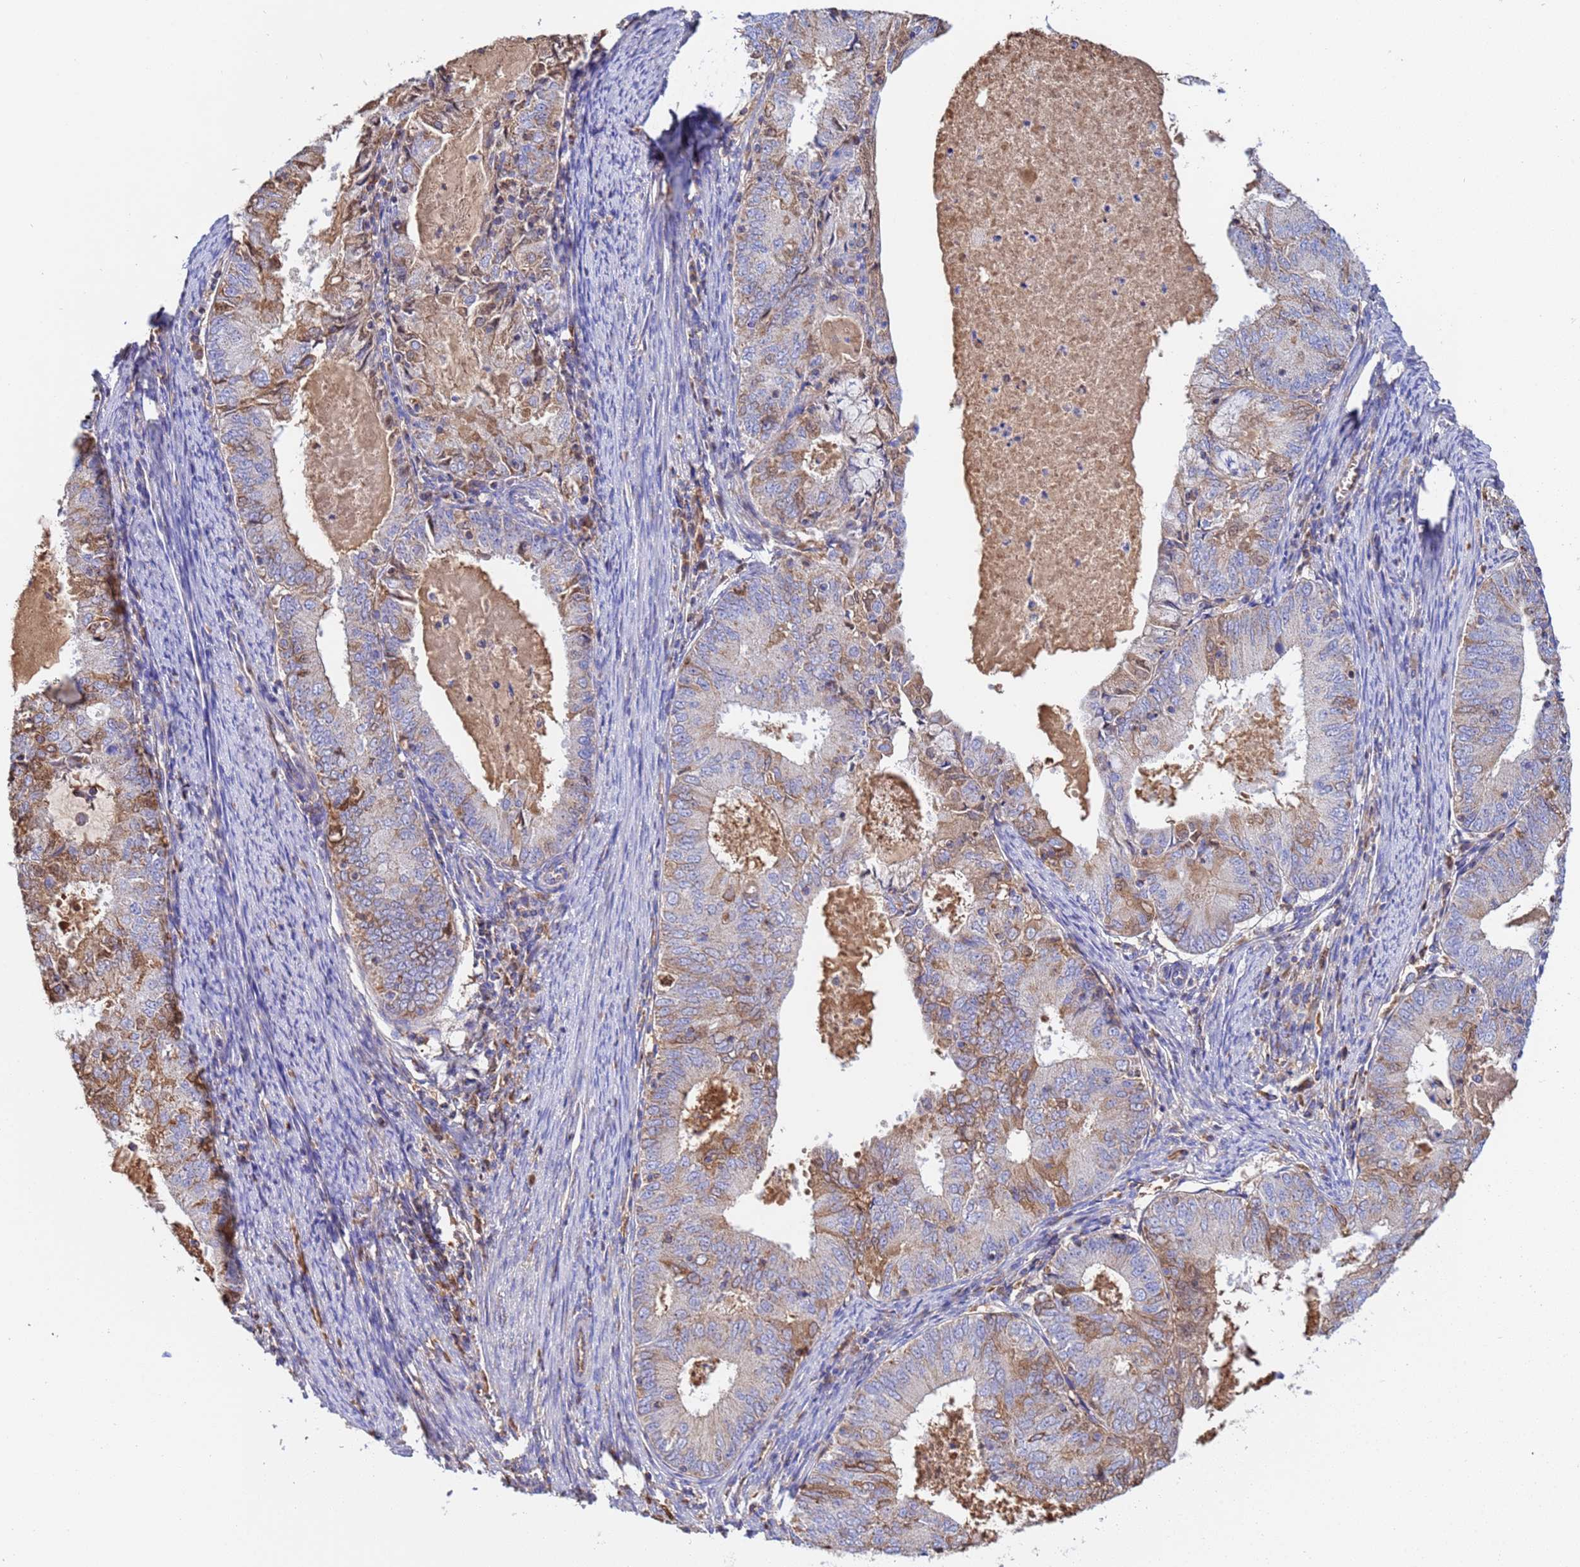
{"staining": {"intensity": "weak", "quantity": "25%-75%", "location": "cytoplasmic/membranous"}, "tissue": "endometrial cancer", "cell_type": "Tumor cells", "image_type": "cancer", "snomed": [{"axis": "morphology", "description": "Adenocarcinoma, NOS"}, {"axis": "topography", "description": "Endometrium"}], "caption": "Brown immunohistochemical staining in human endometrial cancer (adenocarcinoma) displays weak cytoplasmic/membranous staining in approximately 25%-75% of tumor cells.", "gene": "GLUD1", "patient": {"sex": "female", "age": 57}}